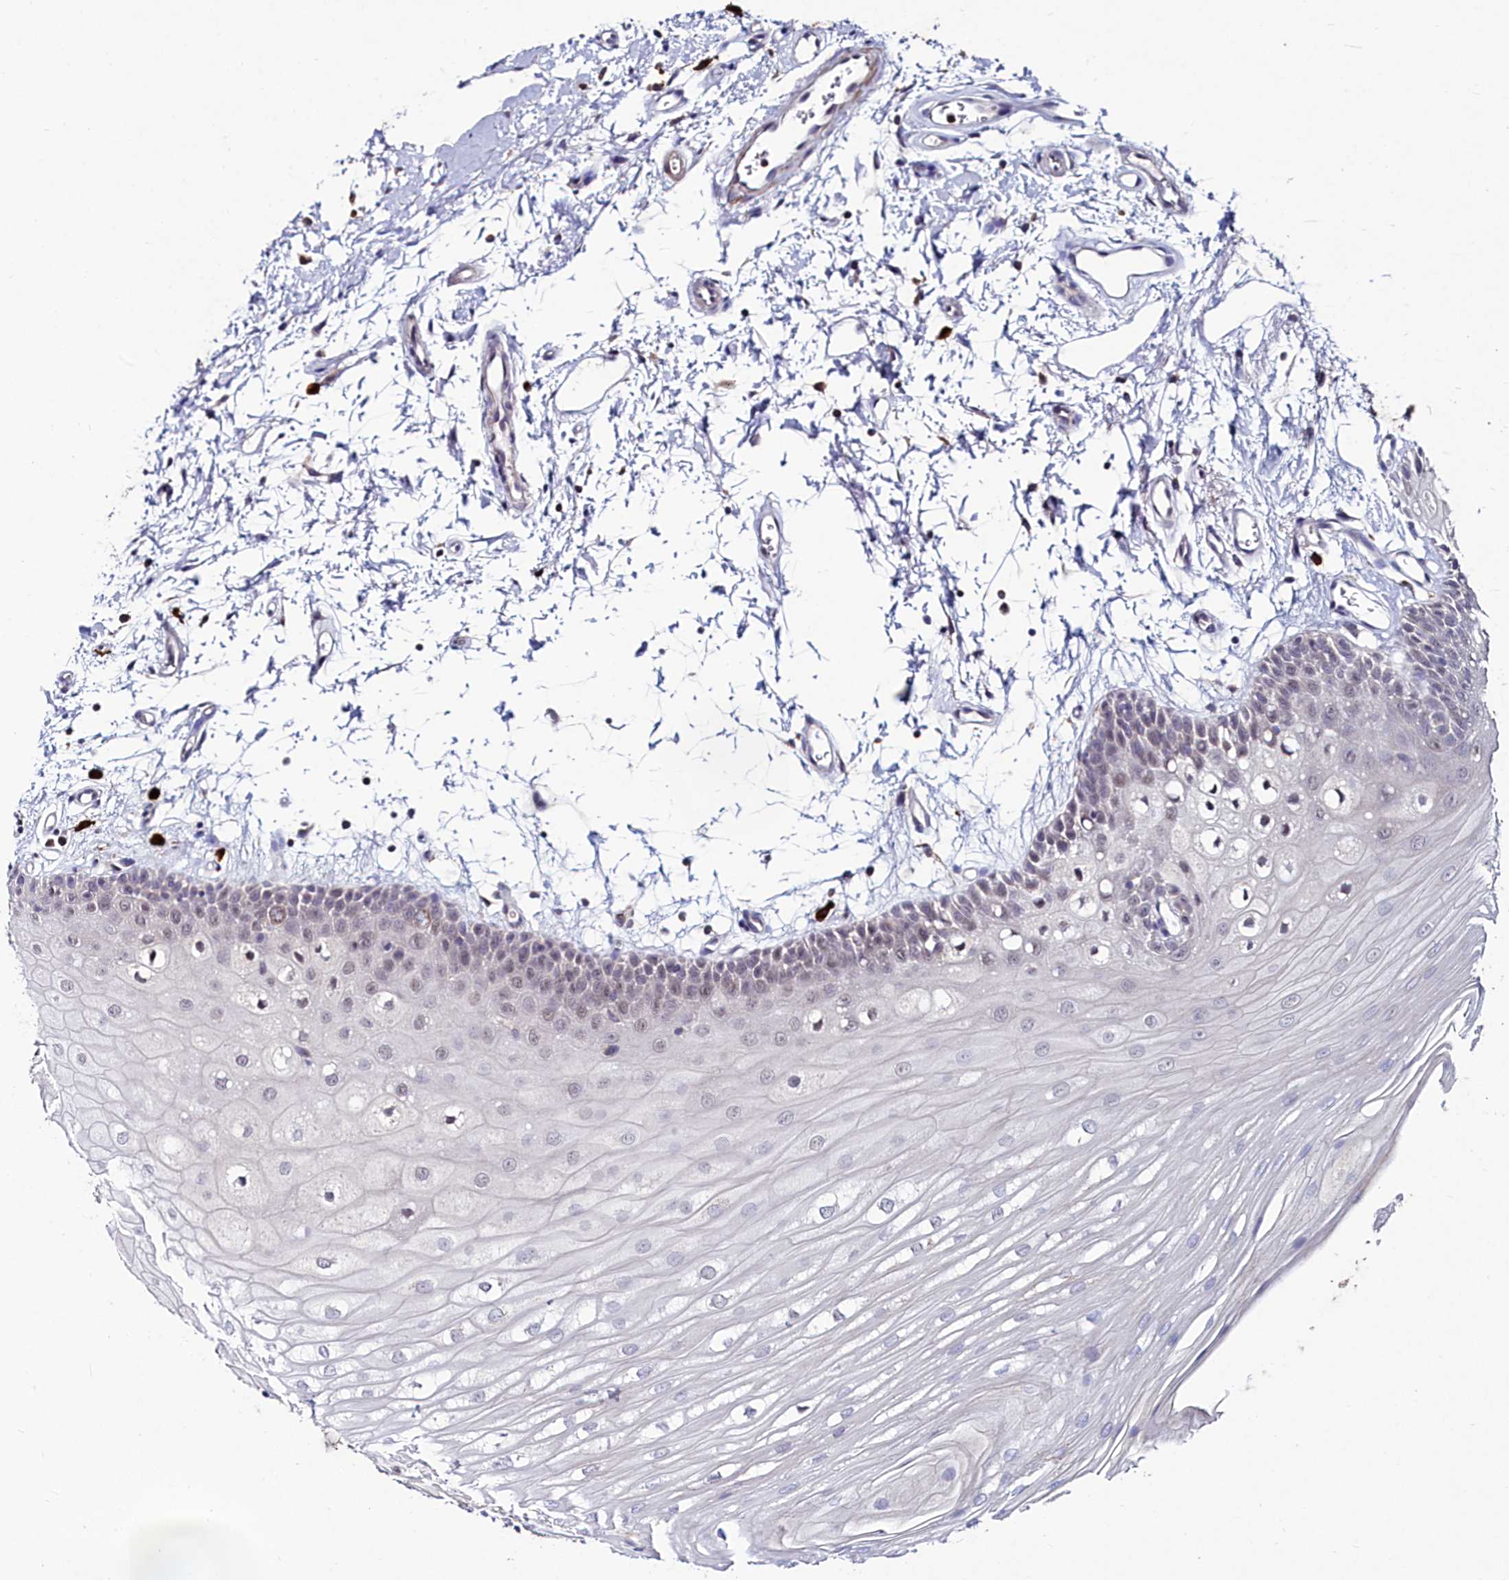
{"staining": {"intensity": "weak", "quantity": "<25%", "location": "nuclear"}, "tissue": "oral mucosa", "cell_type": "Squamous epithelial cells", "image_type": "normal", "snomed": [{"axis": "morphology", "description": "Normal tissue, NOS"}, {"axis": "topography", "description": "Oral tissue"}, {"axis": "topography", "description": "Tounge, NOS"}], "caption": "DAB (3,3'-diaminobenzidine) immunohistochemical staining of benign human oral mucosa shows no significant staining in squamous epithelial cells. (DAB immunohistochemistry (IHC) visualized using brightfield microscopy, high magnification).", "gene": "AMBRA1", "patient": {"sex": "female", "age": 73}}